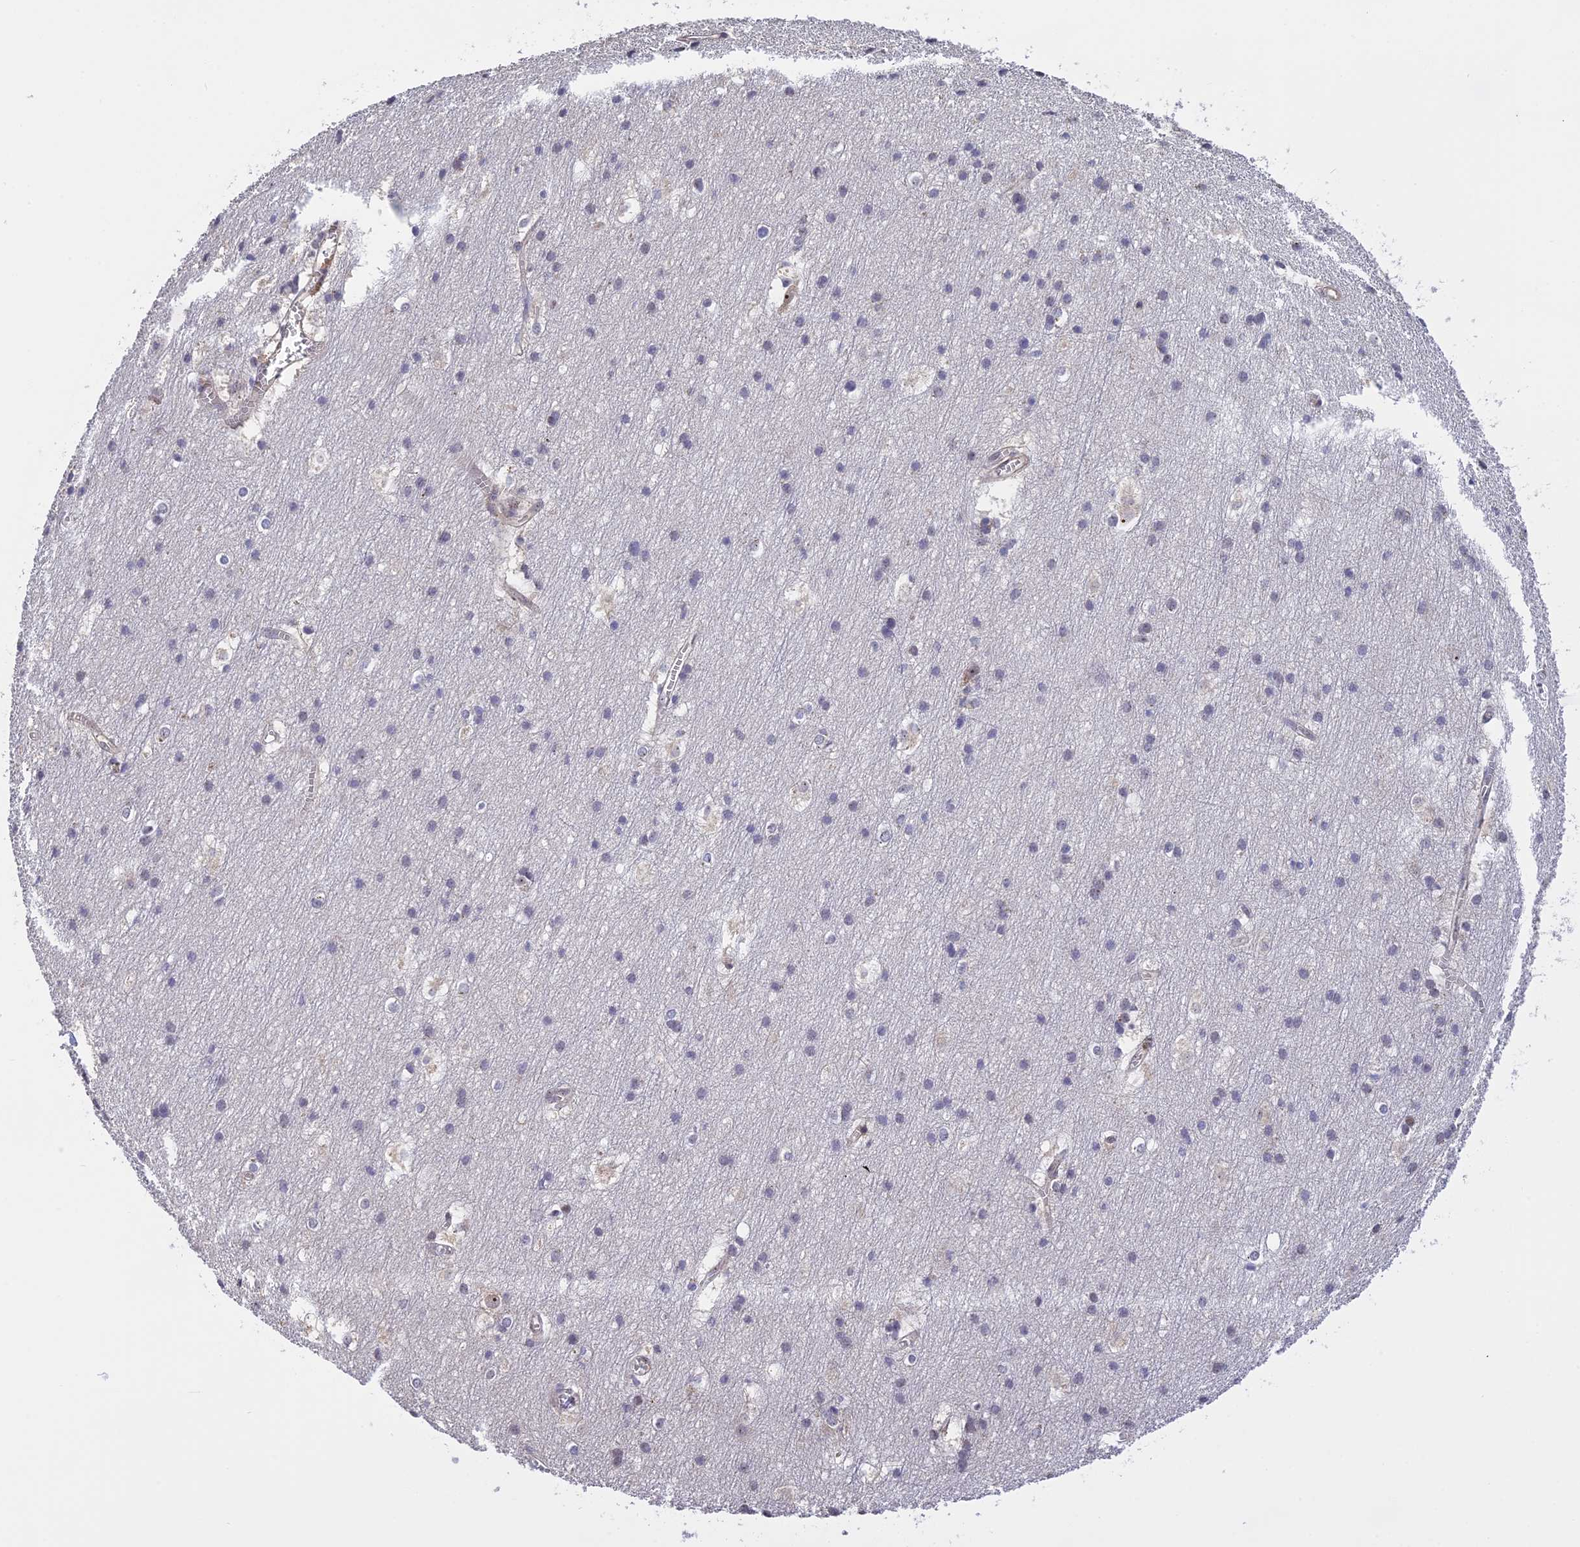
{"staining": {"intensity": "negative", "quantity": "none", "location": "none"}, "tissue": "cerebral cortex", "cell_type": "Endothelial cells", "image_type": "normal", "snomed": [{"axis": "morphology", "description": "Normal tissue, NOS"}, {"axis": "topography", "description": "Cerebral cortex"}], "caption": "Cerebral cortex stained for a protein using immunohistochemistry (IHC) shows no expression endothelial cells.", "gene": "MGA", "patient": {"sex": "male", "age": 54}}